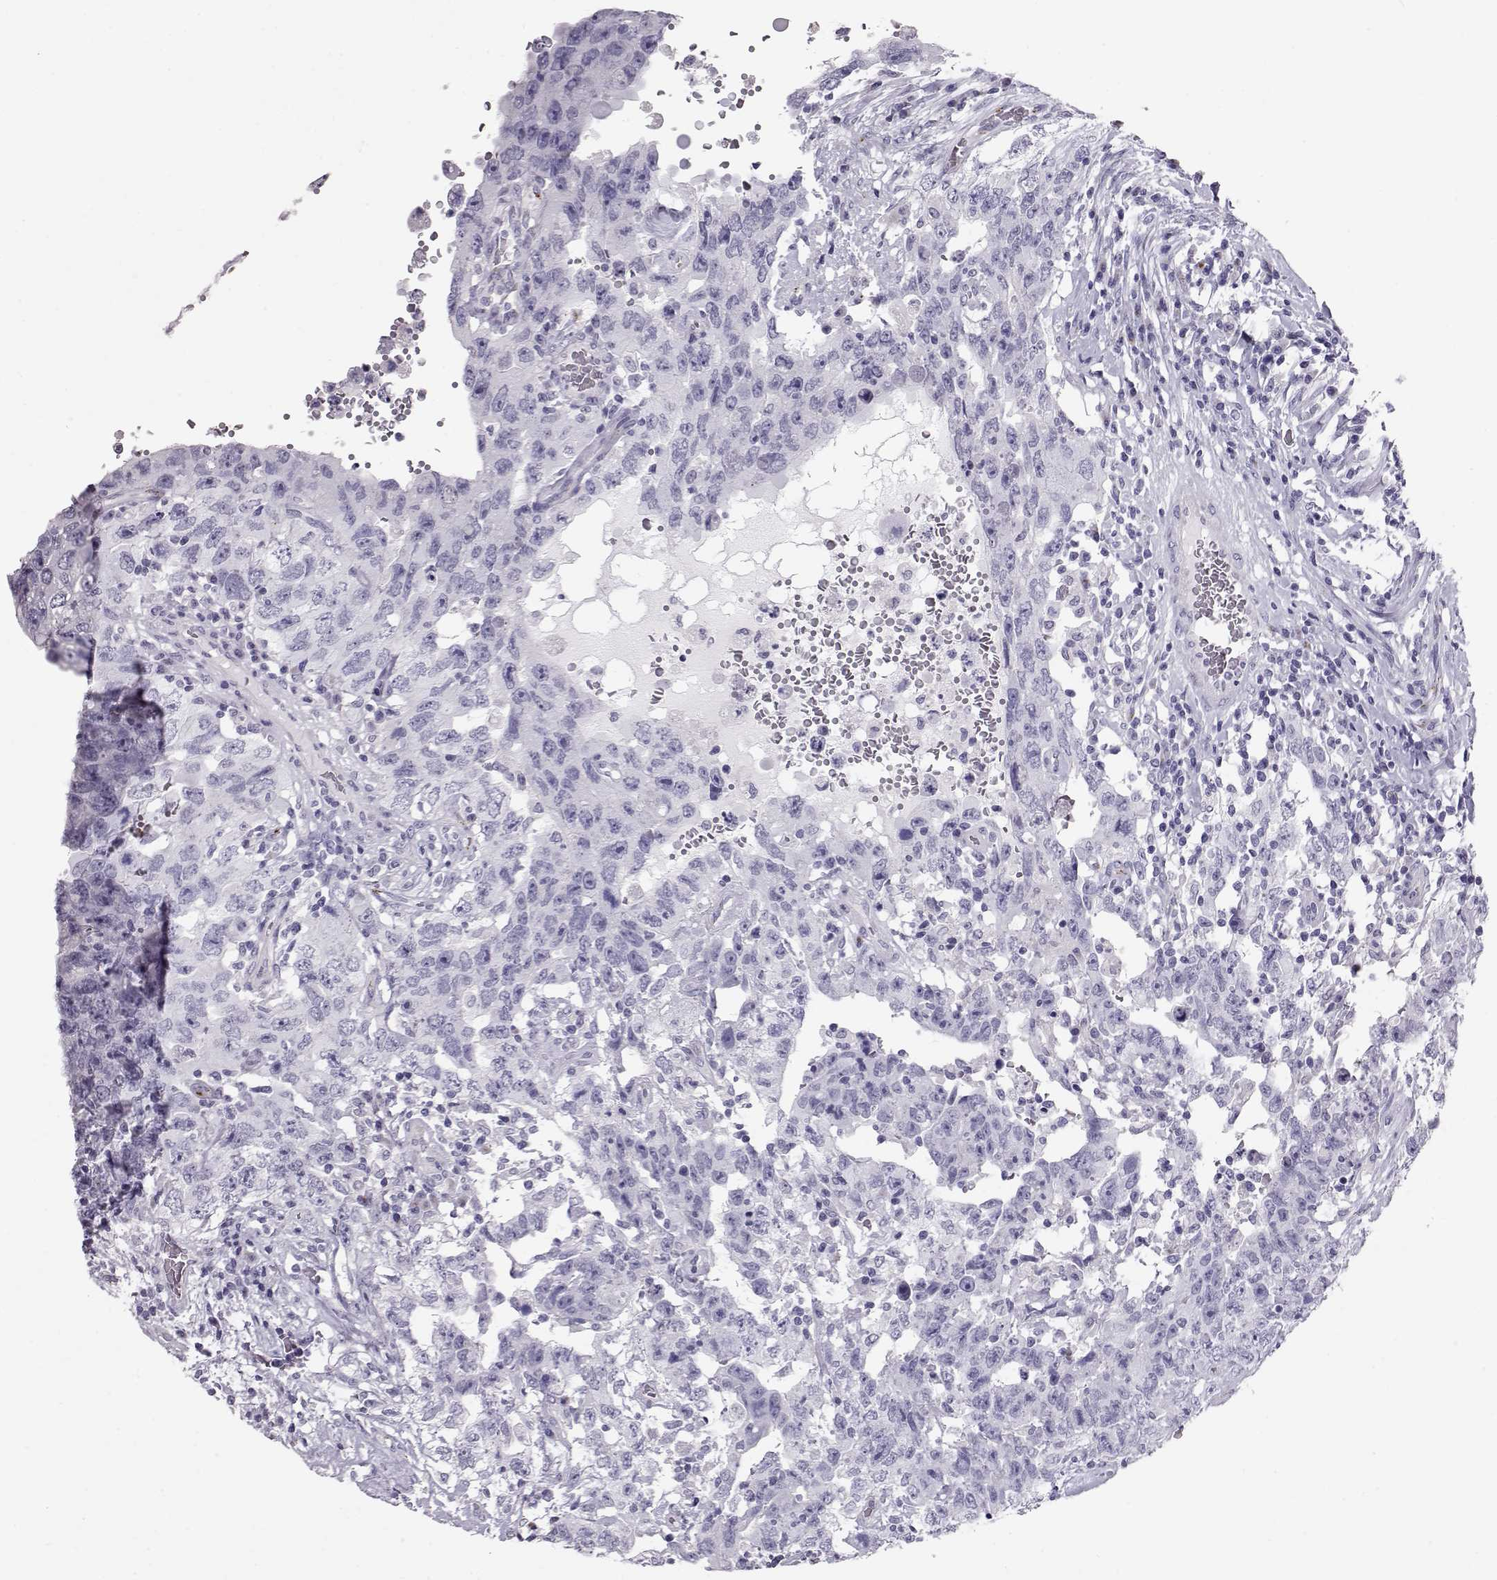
{"staining": {"intensity": "negative", "quantity": "none", "location": "none"}, "tissue": "testis cancer", "cell_type": "Tumor cells", "image_type": "cancer", "snomed": [{"axis": "morphology", "description": "Carcinoma, Embryonal, NOS"}, {"axis": "topography", "description": "Testis"}], "caption": "A histopathology image of testis embryonal carcinoma stained for a protein displays no brown staining in tumor cells. Nuclei are stained in blue.", "gene": "RD3", "patient": {"sex": "male", "age": 26}}